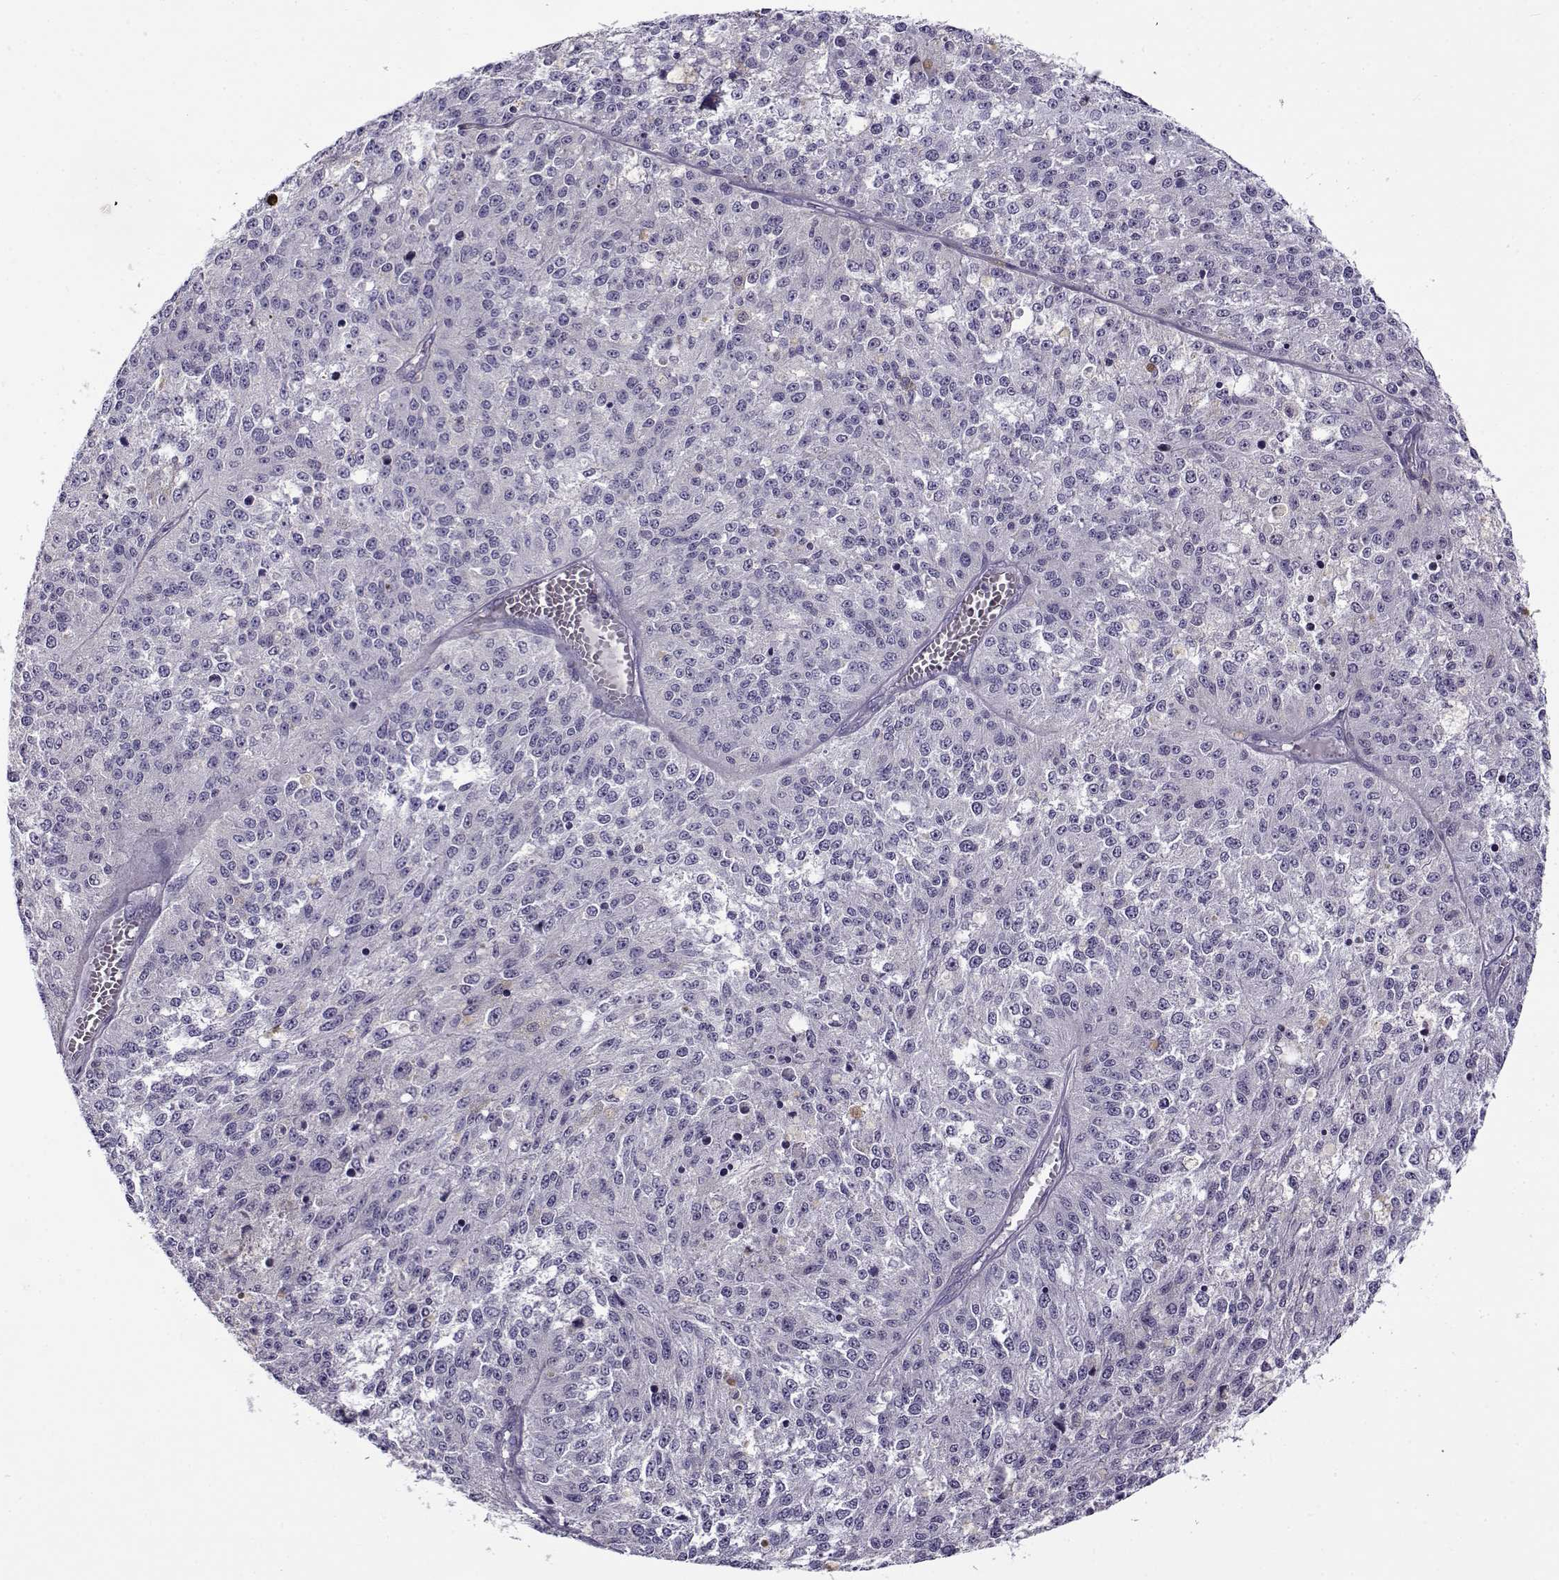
{"staining": {"intensity": "negative", "quantity": "none", "location": "none"}, "tissue": "melanoma", "cell_type": "Tumor cells", "image_type": "cancer", "snomed": [{"axis": "morphology", "description": "Malignant melanoma, Metastatic site"}, {"axis": "topography", "description": "Lymph node"}], "caption": "A high-resolution image shows immunohistochemistry (IHC) staining of malignant melanoma (metastatic site), which demonstrates no significant staining in tumor cells.", "gene": "FEZF1", "patient": {"sex": "female", "age": 64}}